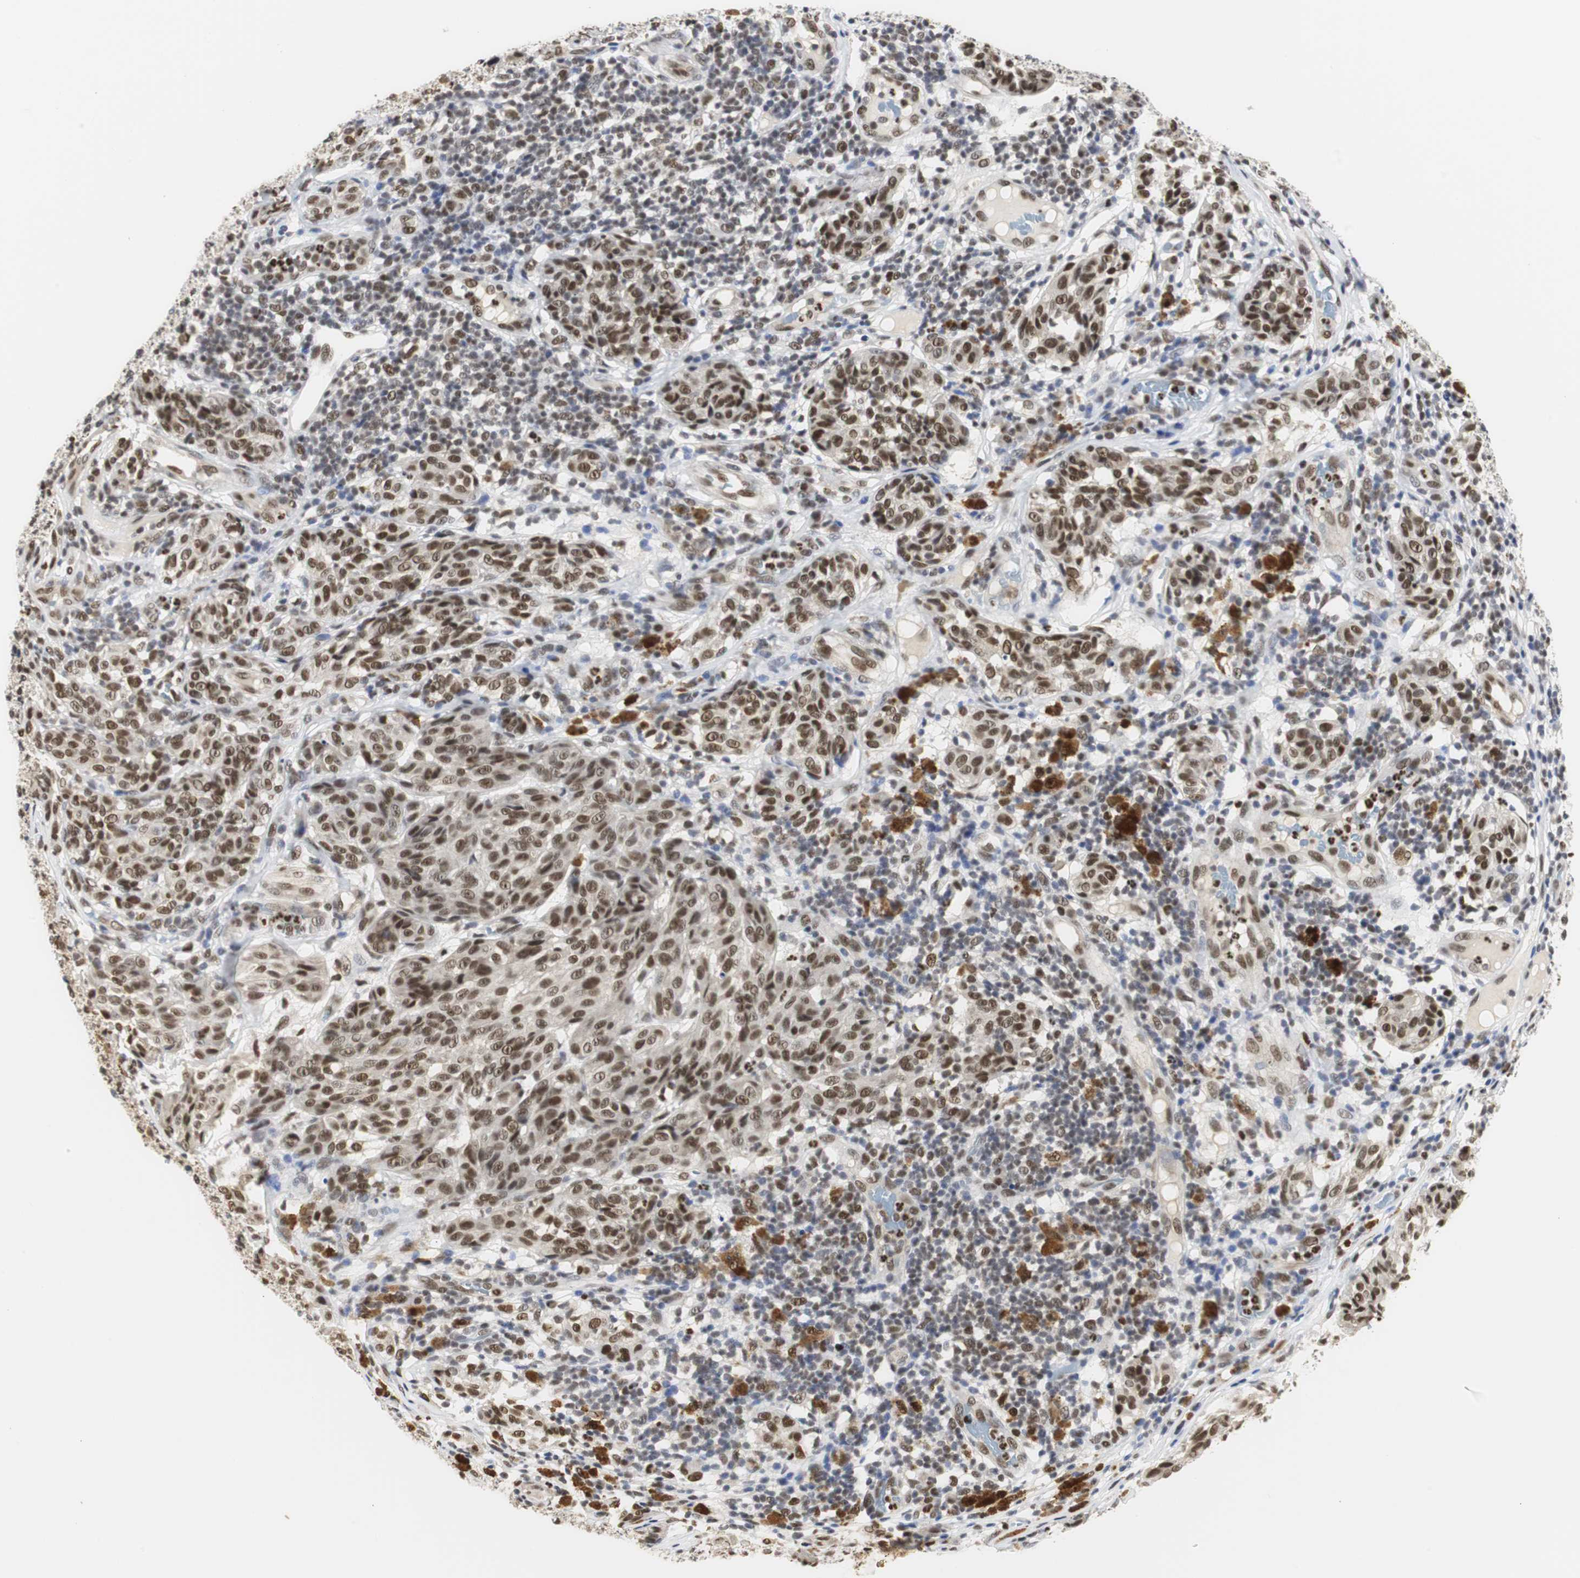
{"staining": {"intensity": "strong", "quantity": ">75%", "location": "nuclear"}, "tissue": "melanoma", "cell_type": "Tumor cells", "image_type": "cancer", "snomed": [{"axis": "morphology", "description": "Malignant melanoma, NOS"}, {"axis": "topography", "description": "Skin"}], "caption": "Human malignant melanoma stained for a protein (brown) exhibits strong nuclear positive staining in about >75% of tumor cells.", "gene": "ZFC3H1", "patient": {"sex": "female", "age": 46}}